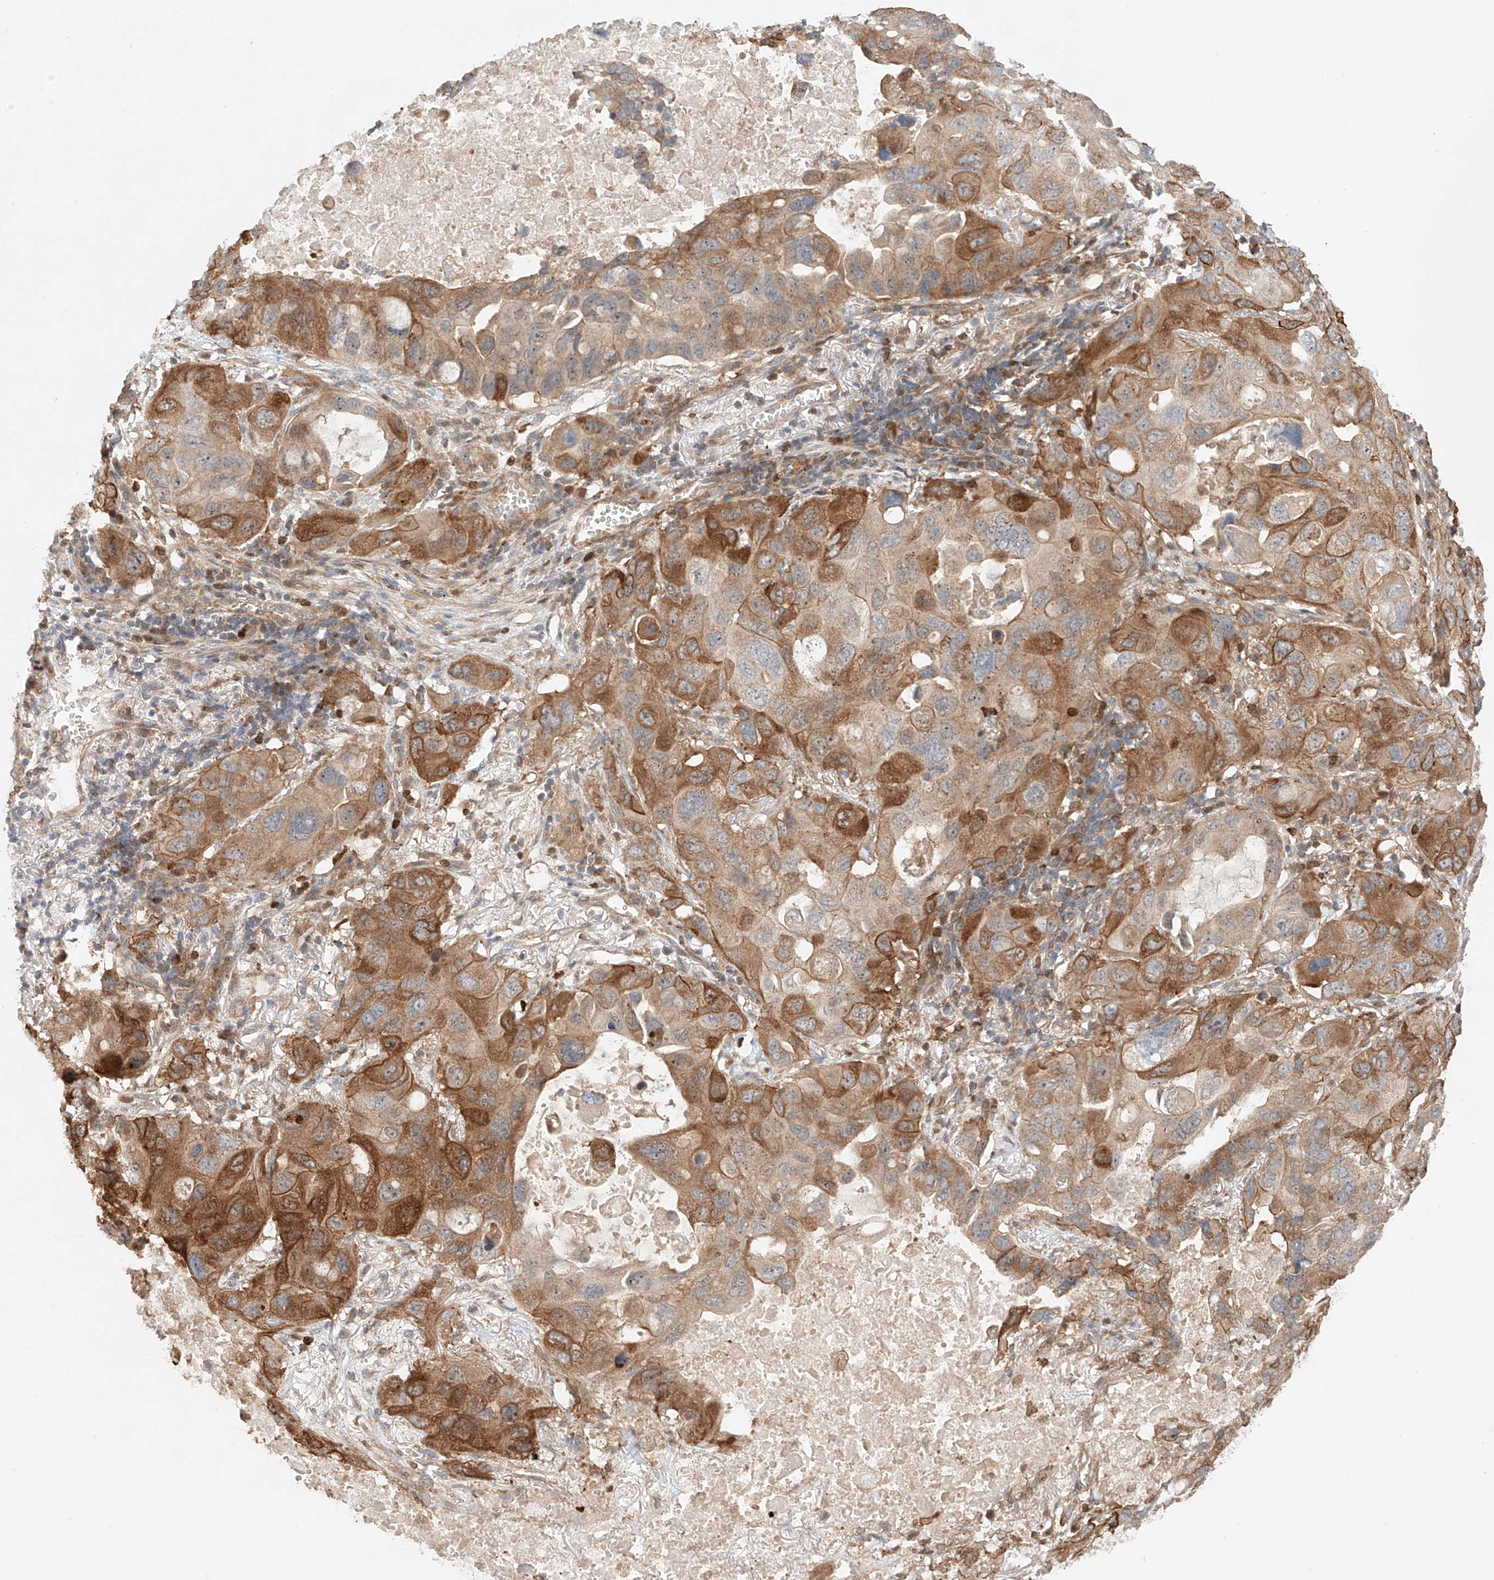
{"staining": {"intensity": "moderate", "quantity": ">75%", "location": "cytoplasmic/membranous"}, "tissue": "lung cancer", "cell_type": "Tumor cells", "image_type": "cancer", "snomed": [{"axis": "morphology", "description": "Squamous cell carcinoma, NOS"}, {"axis": "topography", "description": "Lung"}], "caption": "Immunohistochemical staining of lung cancer reveals medium levels of moderate cytoplasmic/membranous positivity in approximately >75% of tumor cells. The staining was performed using DAB, with brown indicating positive protein expression. Nuclei are stained blue with hematoxylin.", "gene": "IGSF22", "patient": {"sex": "female", "age": 73}}